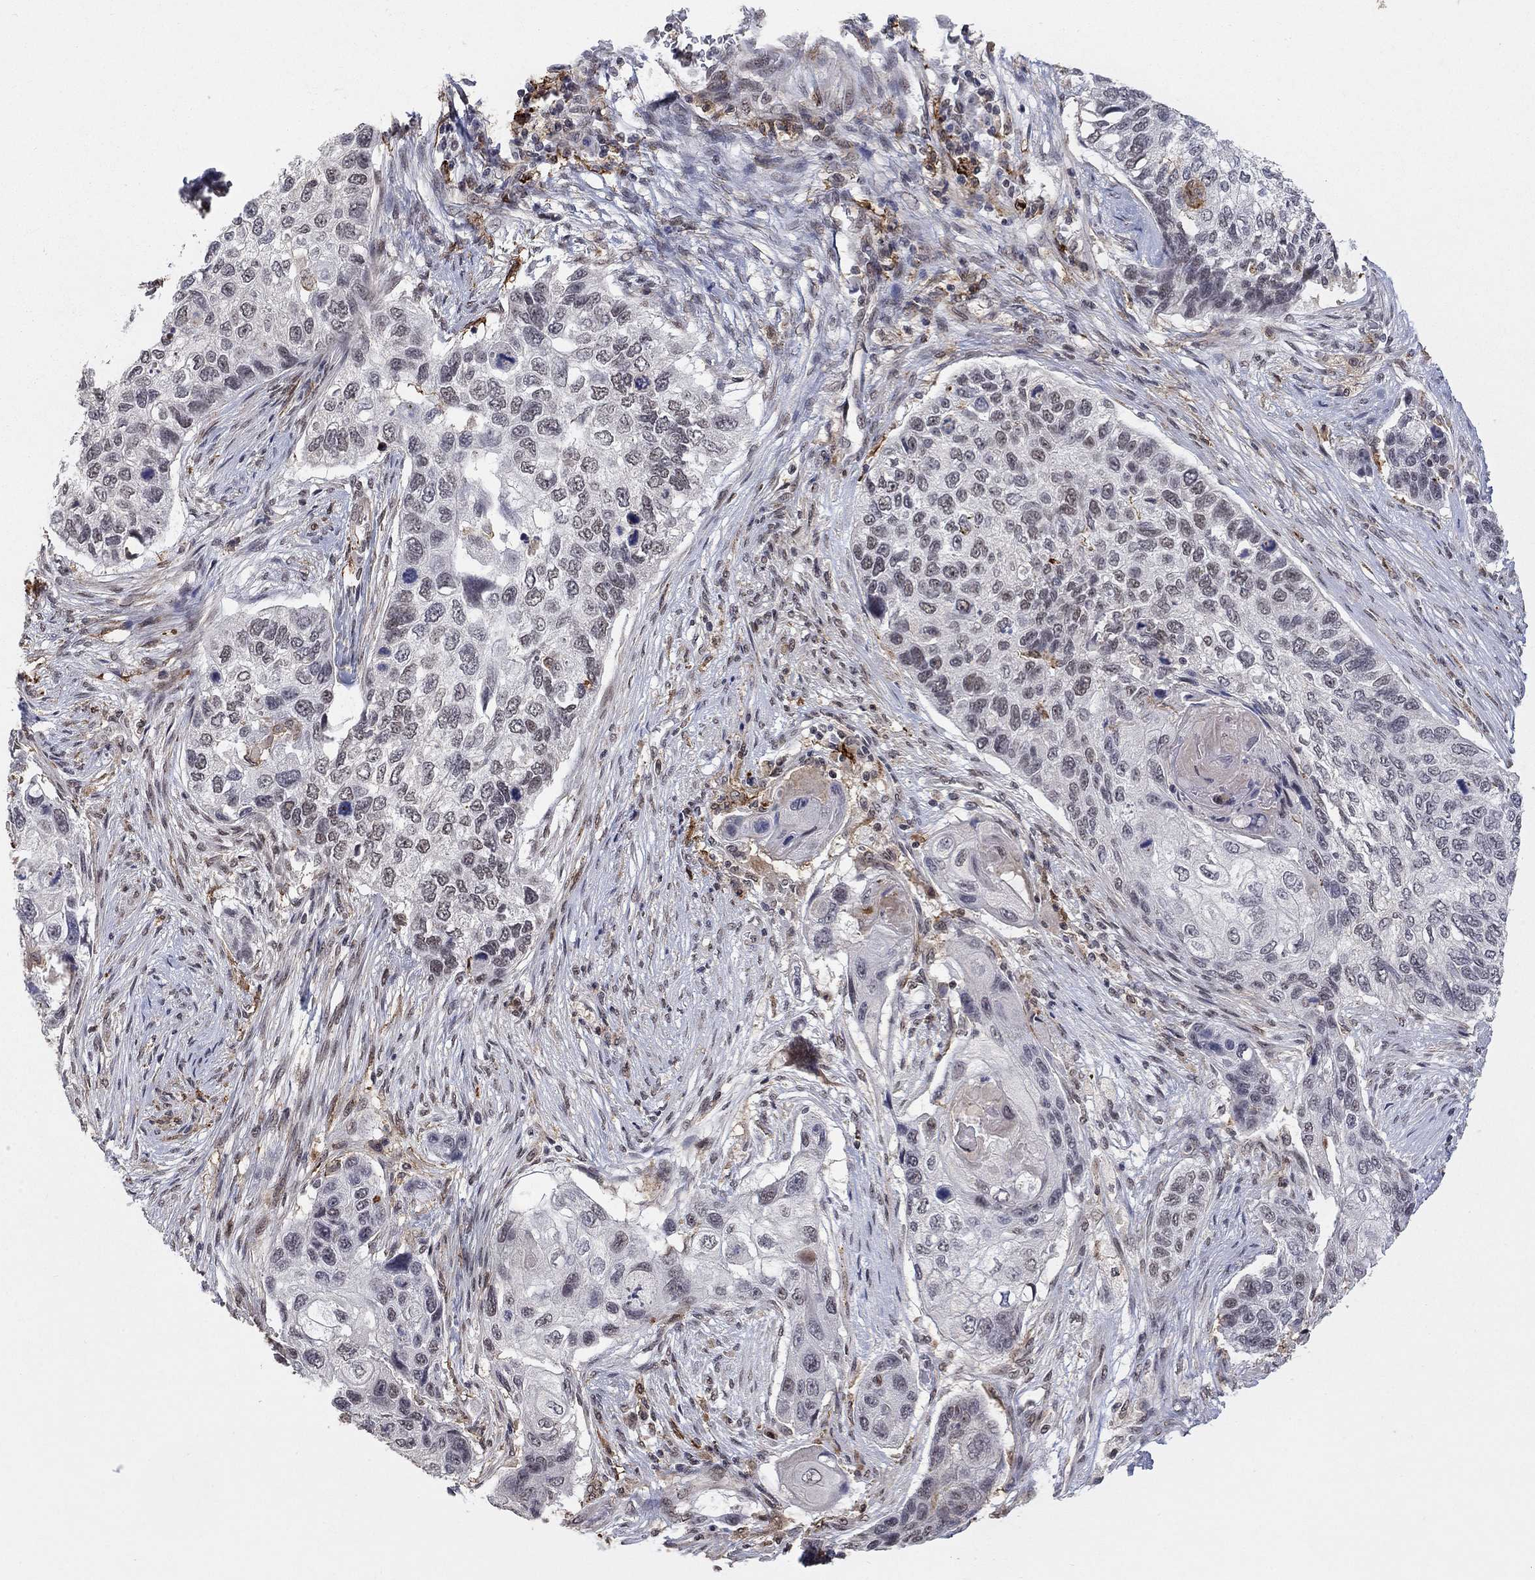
{"staining": {"intensity": "negative", "quantity": "none", "location": "none"}, "tissue": "lung cancer", "cell_type": "Tumor cells", "image_type": "cancer", "snomed": [{"axis": "morphology", "description": "Normal tissue, NOS"}, {"axis": "morphology", "description": "Squamous cell carcinoma, NOS"}, {"axis": "topography", "description": "Bronchus"}, {"axis": "topography", "description": "Lung"}], "caption": "Immunohistochemical staining of human squamous cell carcinoma (lung) reveals no significant staining in tumor cells. (Stains: DAB immunohistochemistry with hematoxylin counter stain, Microscopy: brightfield microscopy at high magnification).", "gene": "GRIA3", "patient": {"sex": "male", "age": 69}}